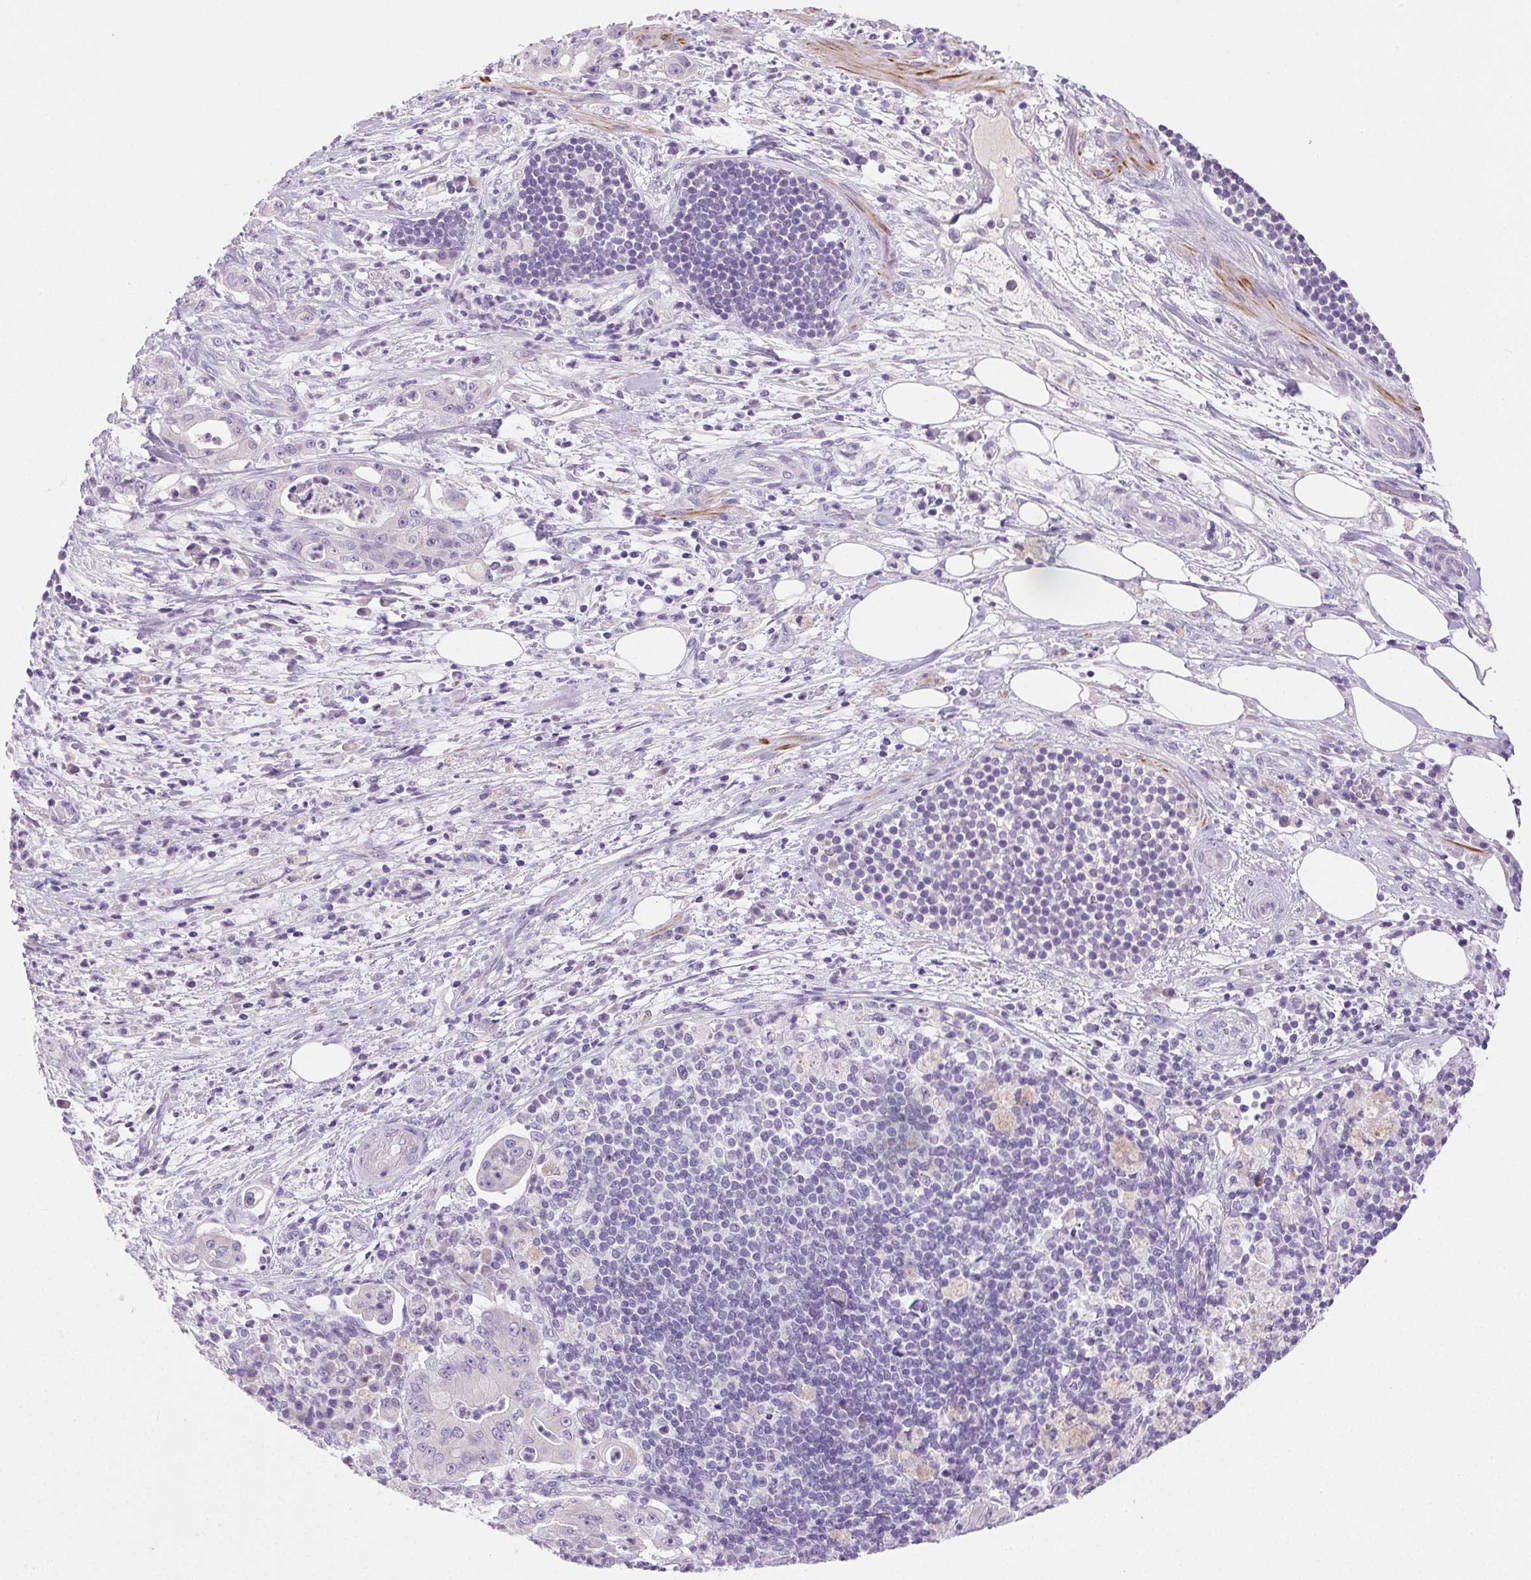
{"staining": {"intensity": "negative", "quantity": "none", "location": "none"}, "tissue": "pancreatic cancer", "cell_type": "Tumor cells", "image_type": "cancer", "snomed": [{"axis": "morphology", "description": "Adenocarcinoma, NOS"}, {"axis": "topography", "description": "Pancreas"}], "caption": "This image is of pancreatic cancer (adenocarcinoma) stained with immunohistochemistry to label a protein in brown with the nuclei are counter-stained blue. There is no expression in tumor cells.", "gene": "ARHGAP11B", "patient": {"sex": "male", "age": 71}}